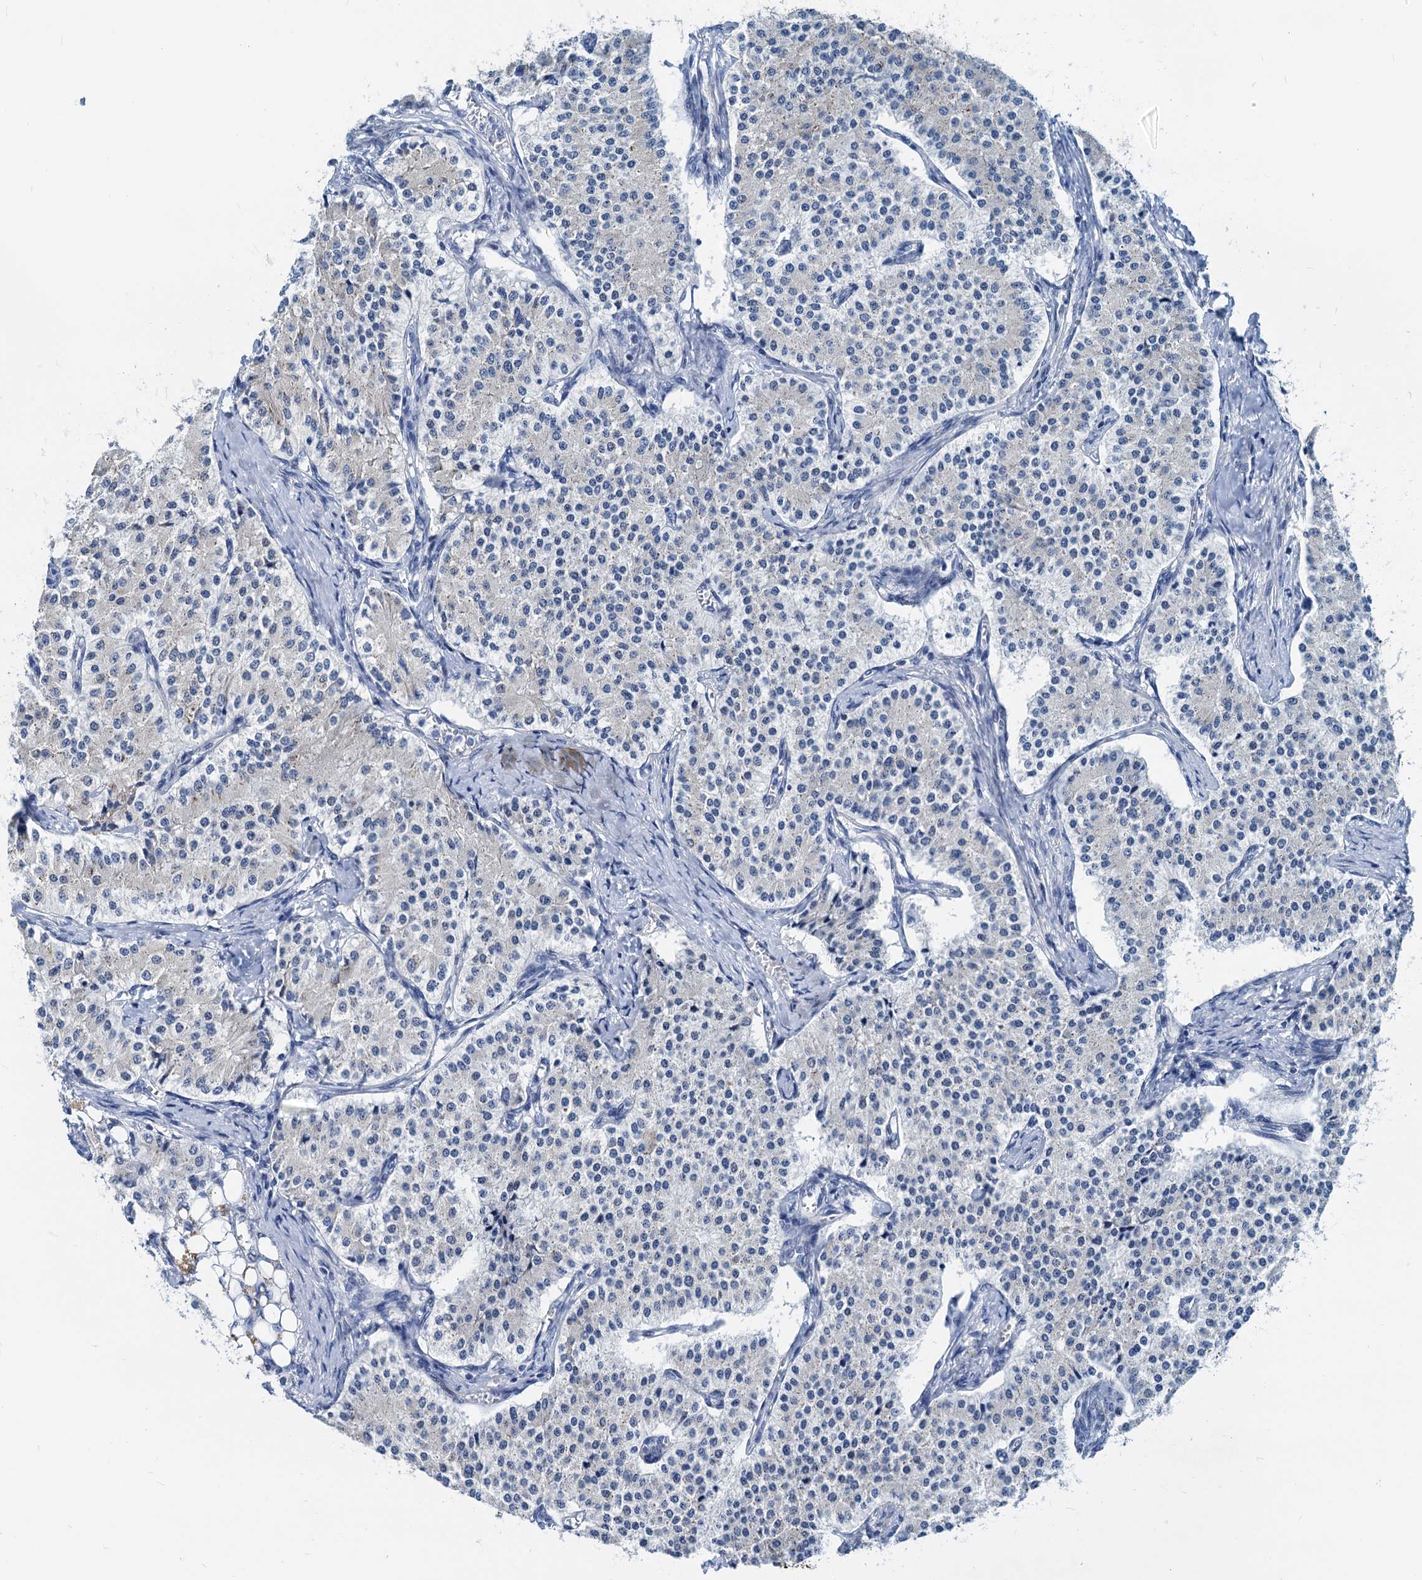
{"staining": {"intensity": "negative", "quantity": "none", "location": "none"}, "tissue": "carcinoid", "cell_type": "Tumor cells", "image_type": "cancer", "snomed": [{"axis": "morphology", "description": "Carcinoid, malignant, NOS"}, {"axis": "topography", "description": "Colon"}], "caption": "Image shows no protein staining in tumor cells of carcinoid tissue.", "gene": "HSF2", "patient": {"sex": "female", "age": 52}}